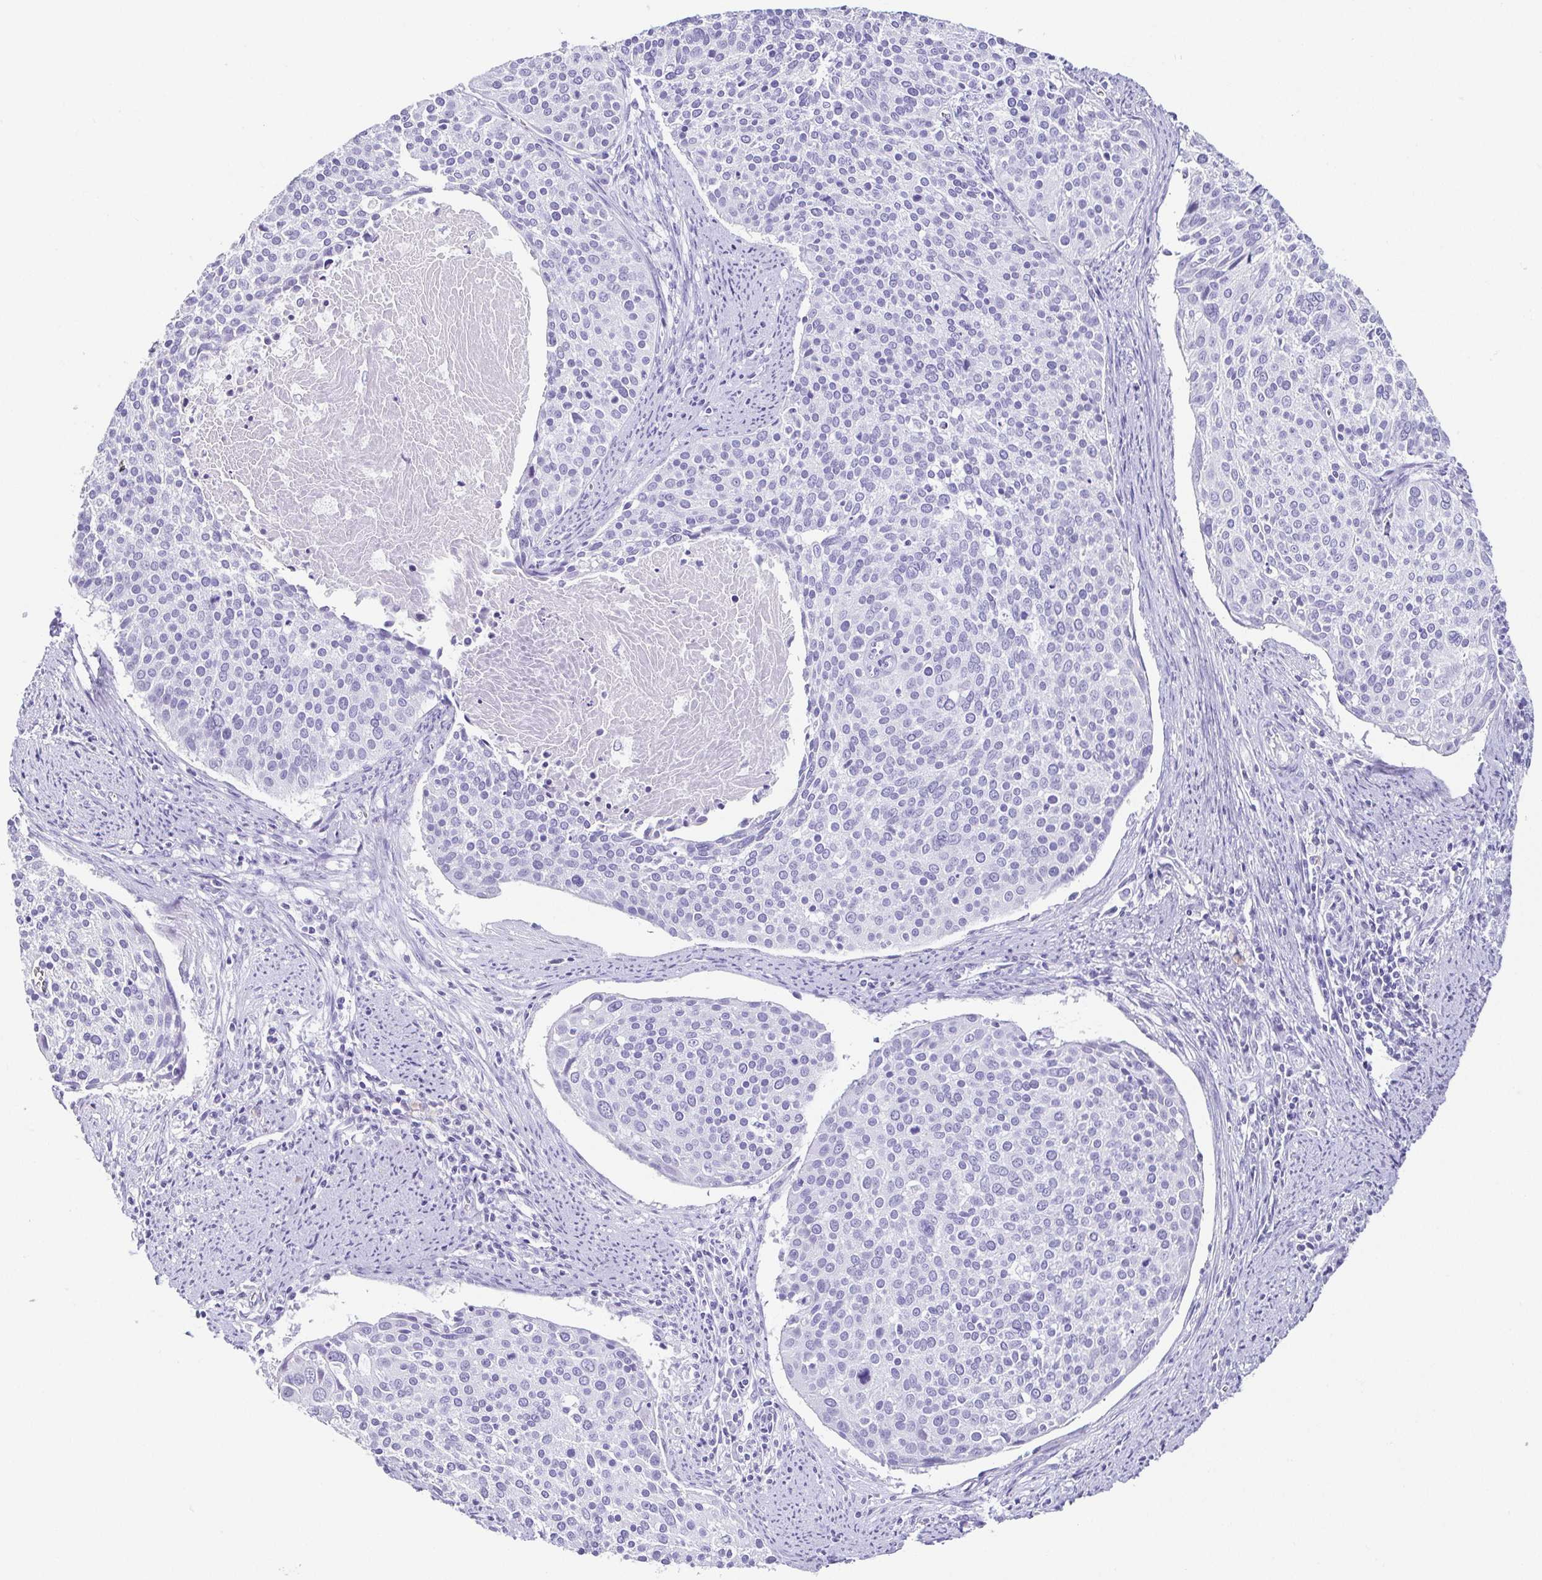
{"staining": {"intensity": "negative", "quantity": "none", "location": "none"}, "tissue": "cervical cancer", "cell_type": "Tumor cells", "image_type": "cancer", "snomed": [{"axis": "morphology", "description": "Squamous cell carcinoma, NOS"}, {"axis": "topography", "description": "Cervix"}], "caption": "Protein analysis of cervical cancer (squamous cell carcinoma) displays no significant positivity in tumor cells. (Stains: DAB (3,3'-diaminobenzidine) immunohistochemistry (IHC) with hematoxylin counter stain, Microscopy: brightfield microscopy at high magnification).", "gene": "ESX1", "patient": {"sex": "female", "age": 39}}